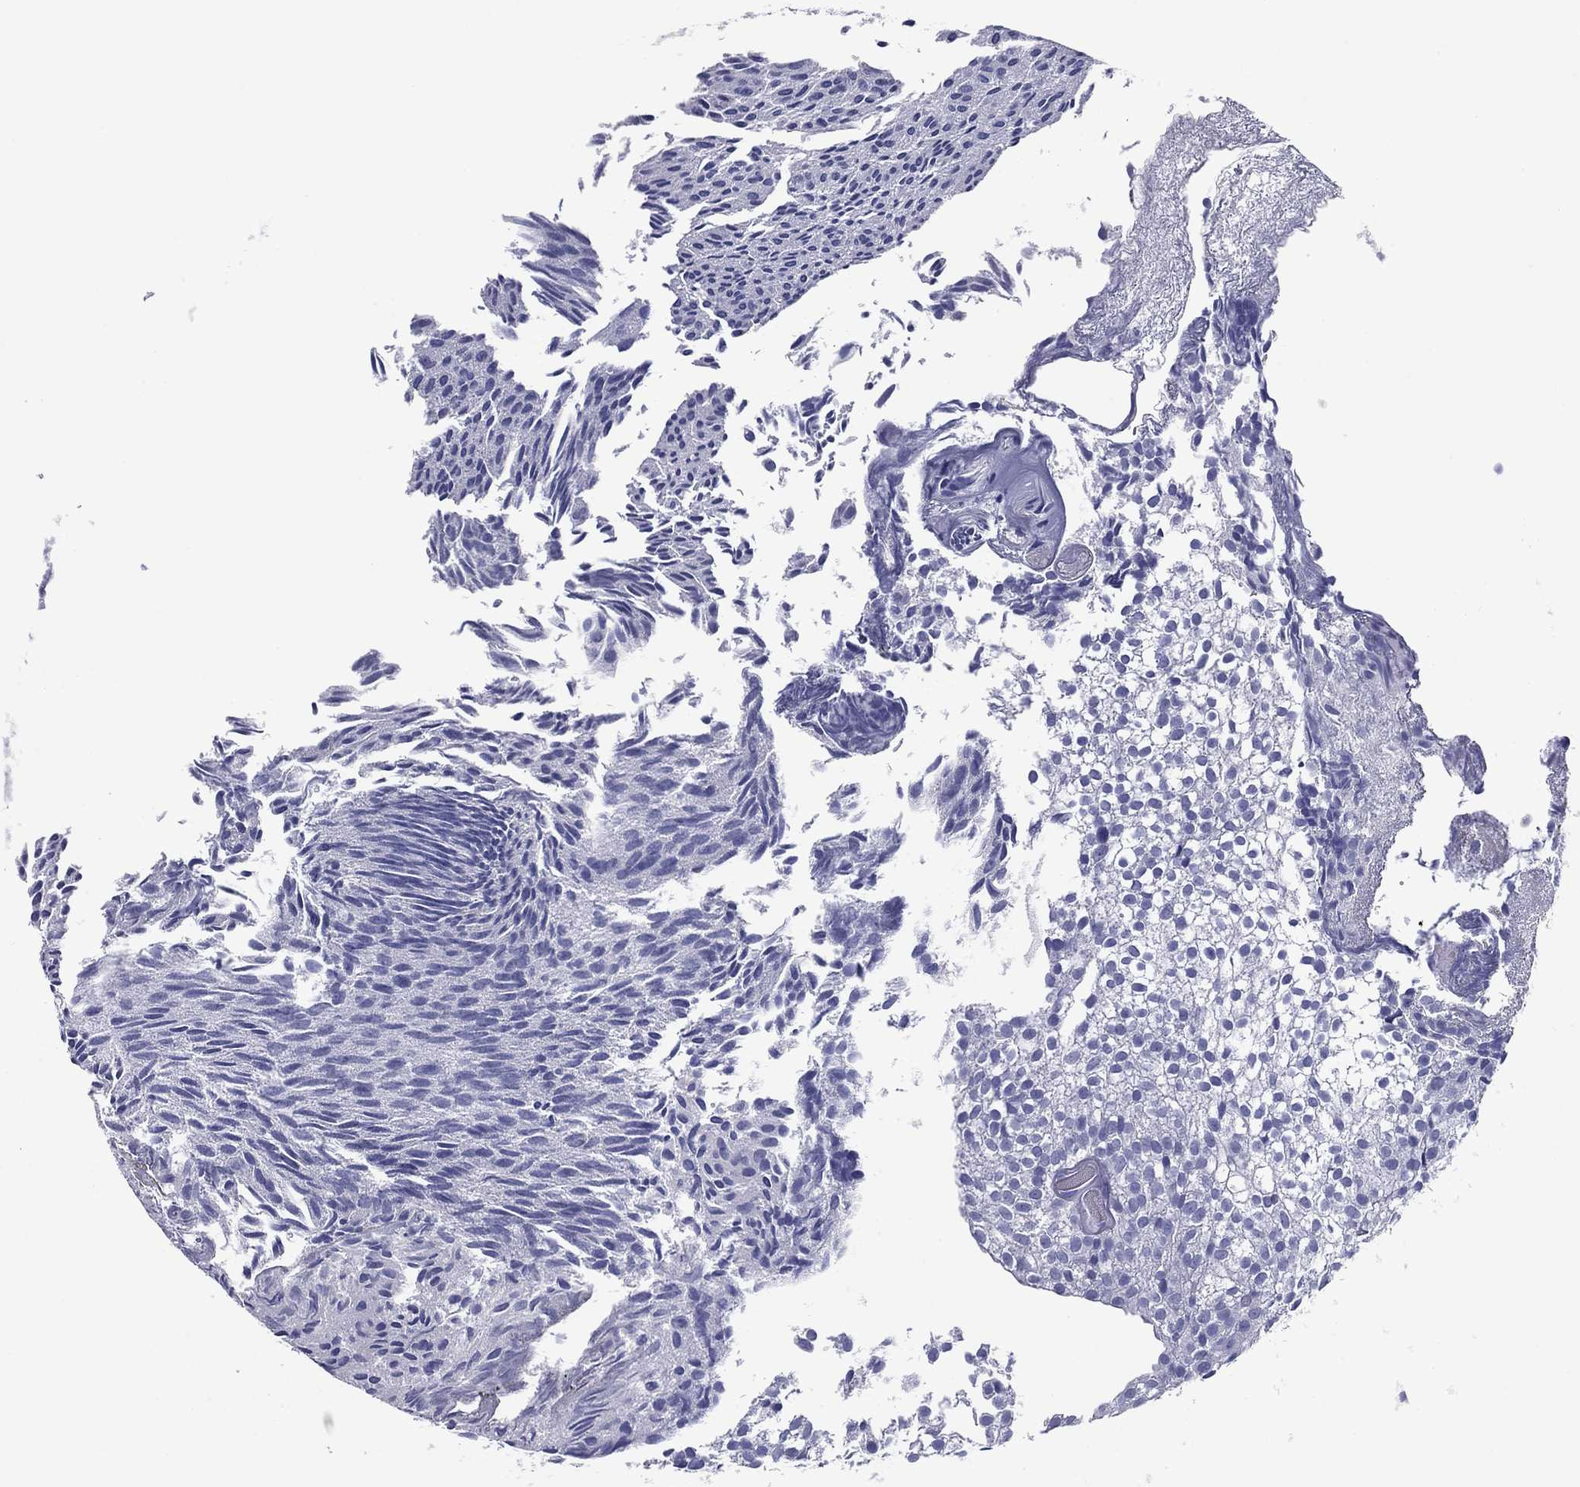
{"staining": {"intensity": "negative", "quantity": "none", "location": "none"}, "tissue": "urothelial cancer", "cell_type": "Tumor cells", "image_type": "cancer", "snomed": [{"axis": "morphology", "description": "Urothelial carcinoma, Low grade"}, {"axis": "topography", "description": "Urinary bladder"}], "caption": "This is an immunohistochemistry (IHC) histopathology image of human urothelial cancer. There is no staining in tumor cells.", "gene": "TCFL5", "patient": {"sex": "male", "age": 89}}